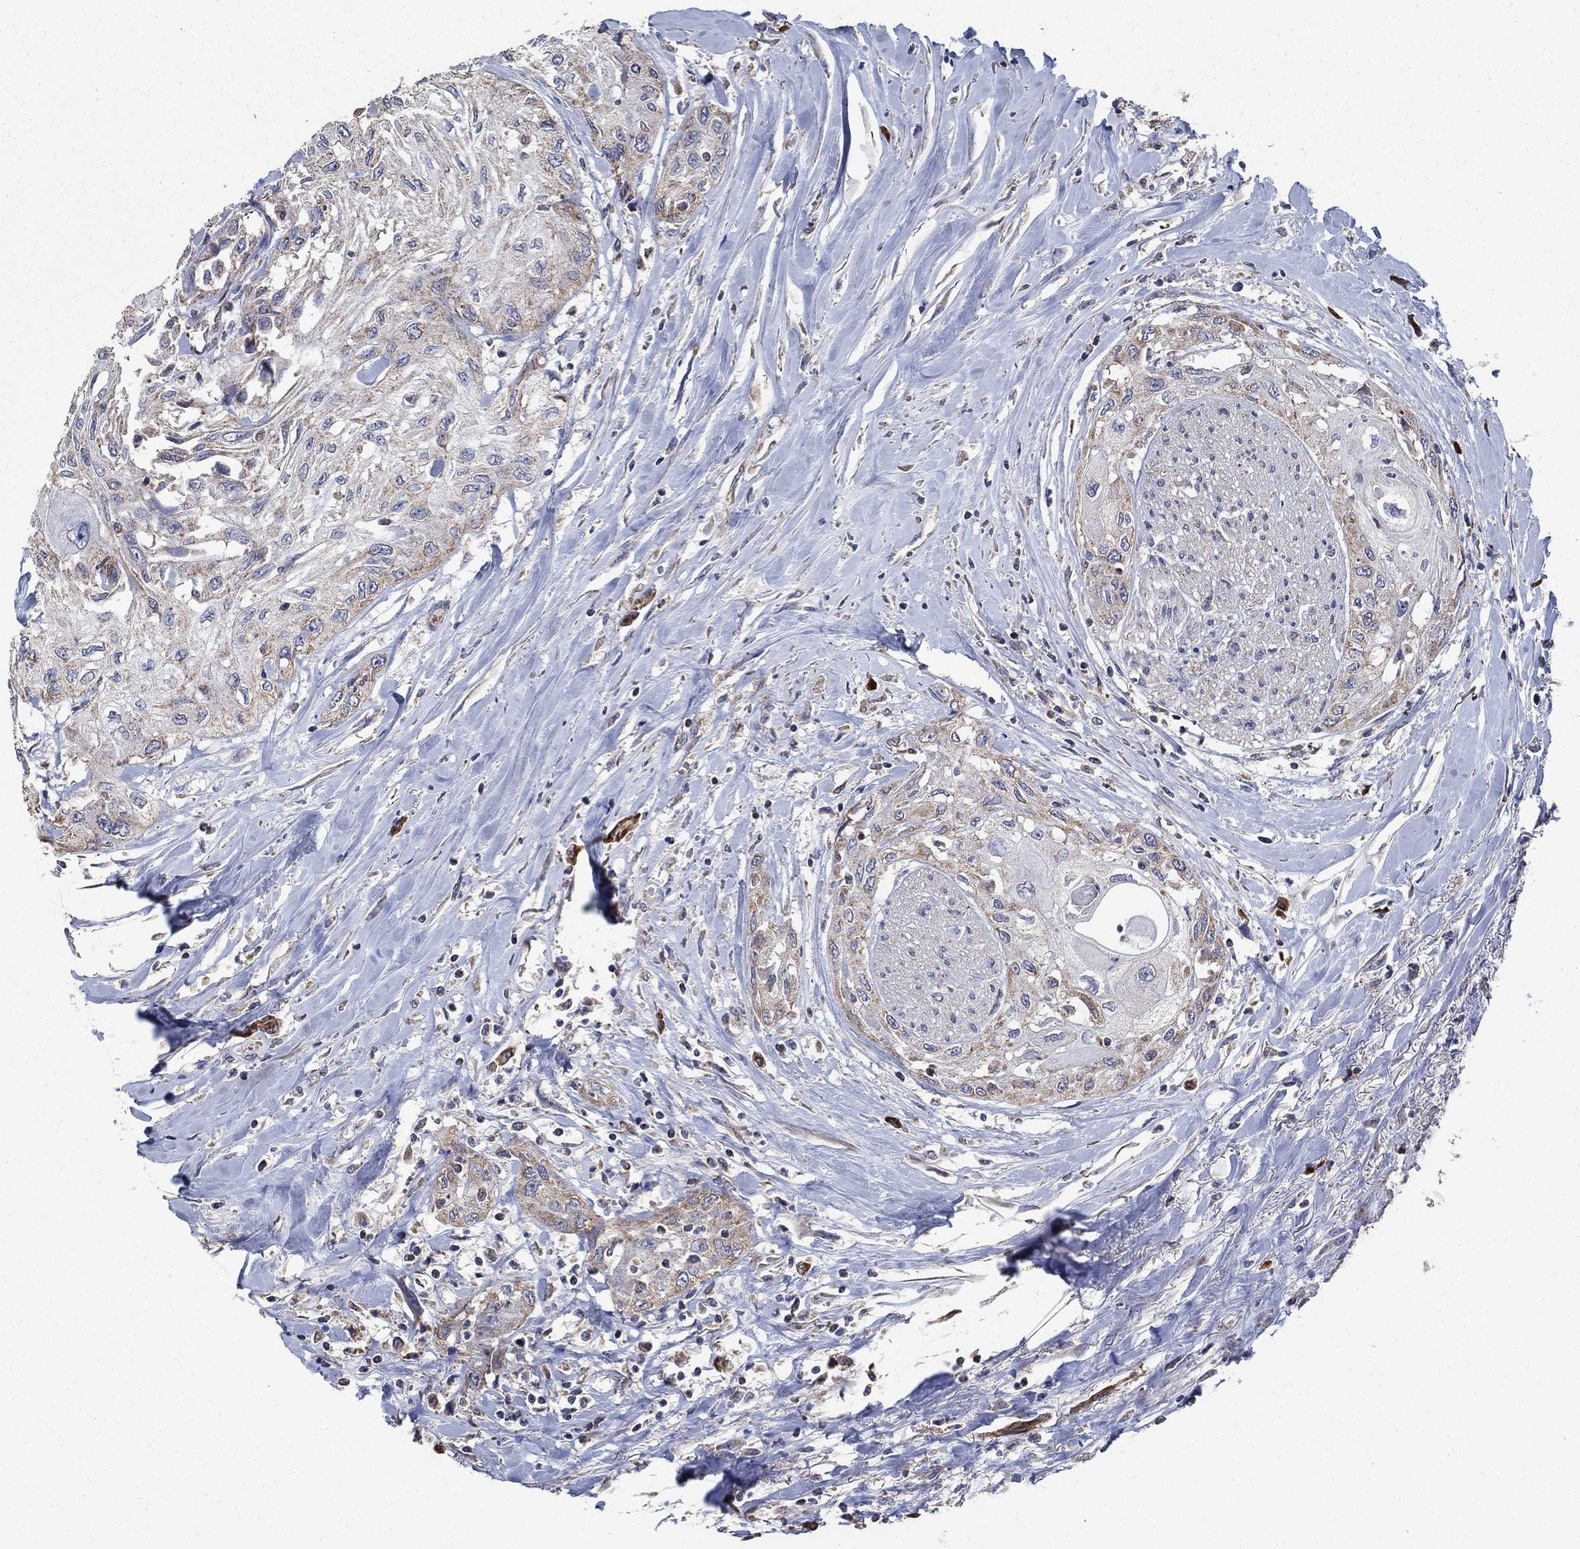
{"staining": {"intensity": "moderate", "quantity": "<25%", "location": "cytoplasmic/membranous"}, "tissue": "head and neck cancer", "cell_type": "Tumor cells", "image_type": "cancer", "snomed": [{"axis": "morphology", "description": "Normal tissue, NOS"}, {"axis": "morphology", "description": "Squamous cell carcinoma, NOS"}, {"axis": "topography", "description": "Oral tissue"}, {"axis": "topography", "description": "Peripheral nerve tissue"}, {"axis": "topography", "description": "Head-Neck"}], "caption": "A brown stain labels moderate cytoplasmic/membranous positivity of a protein in human head and neck cancer tumor cells. Using DAB (3,3'-diaminobenzidine) (brown) and hematoxylin (blue) stains, captured at high magnification using brightfield microscopy.", "gene": "HID1", "patient": {"sex": "female", "age": 59}}